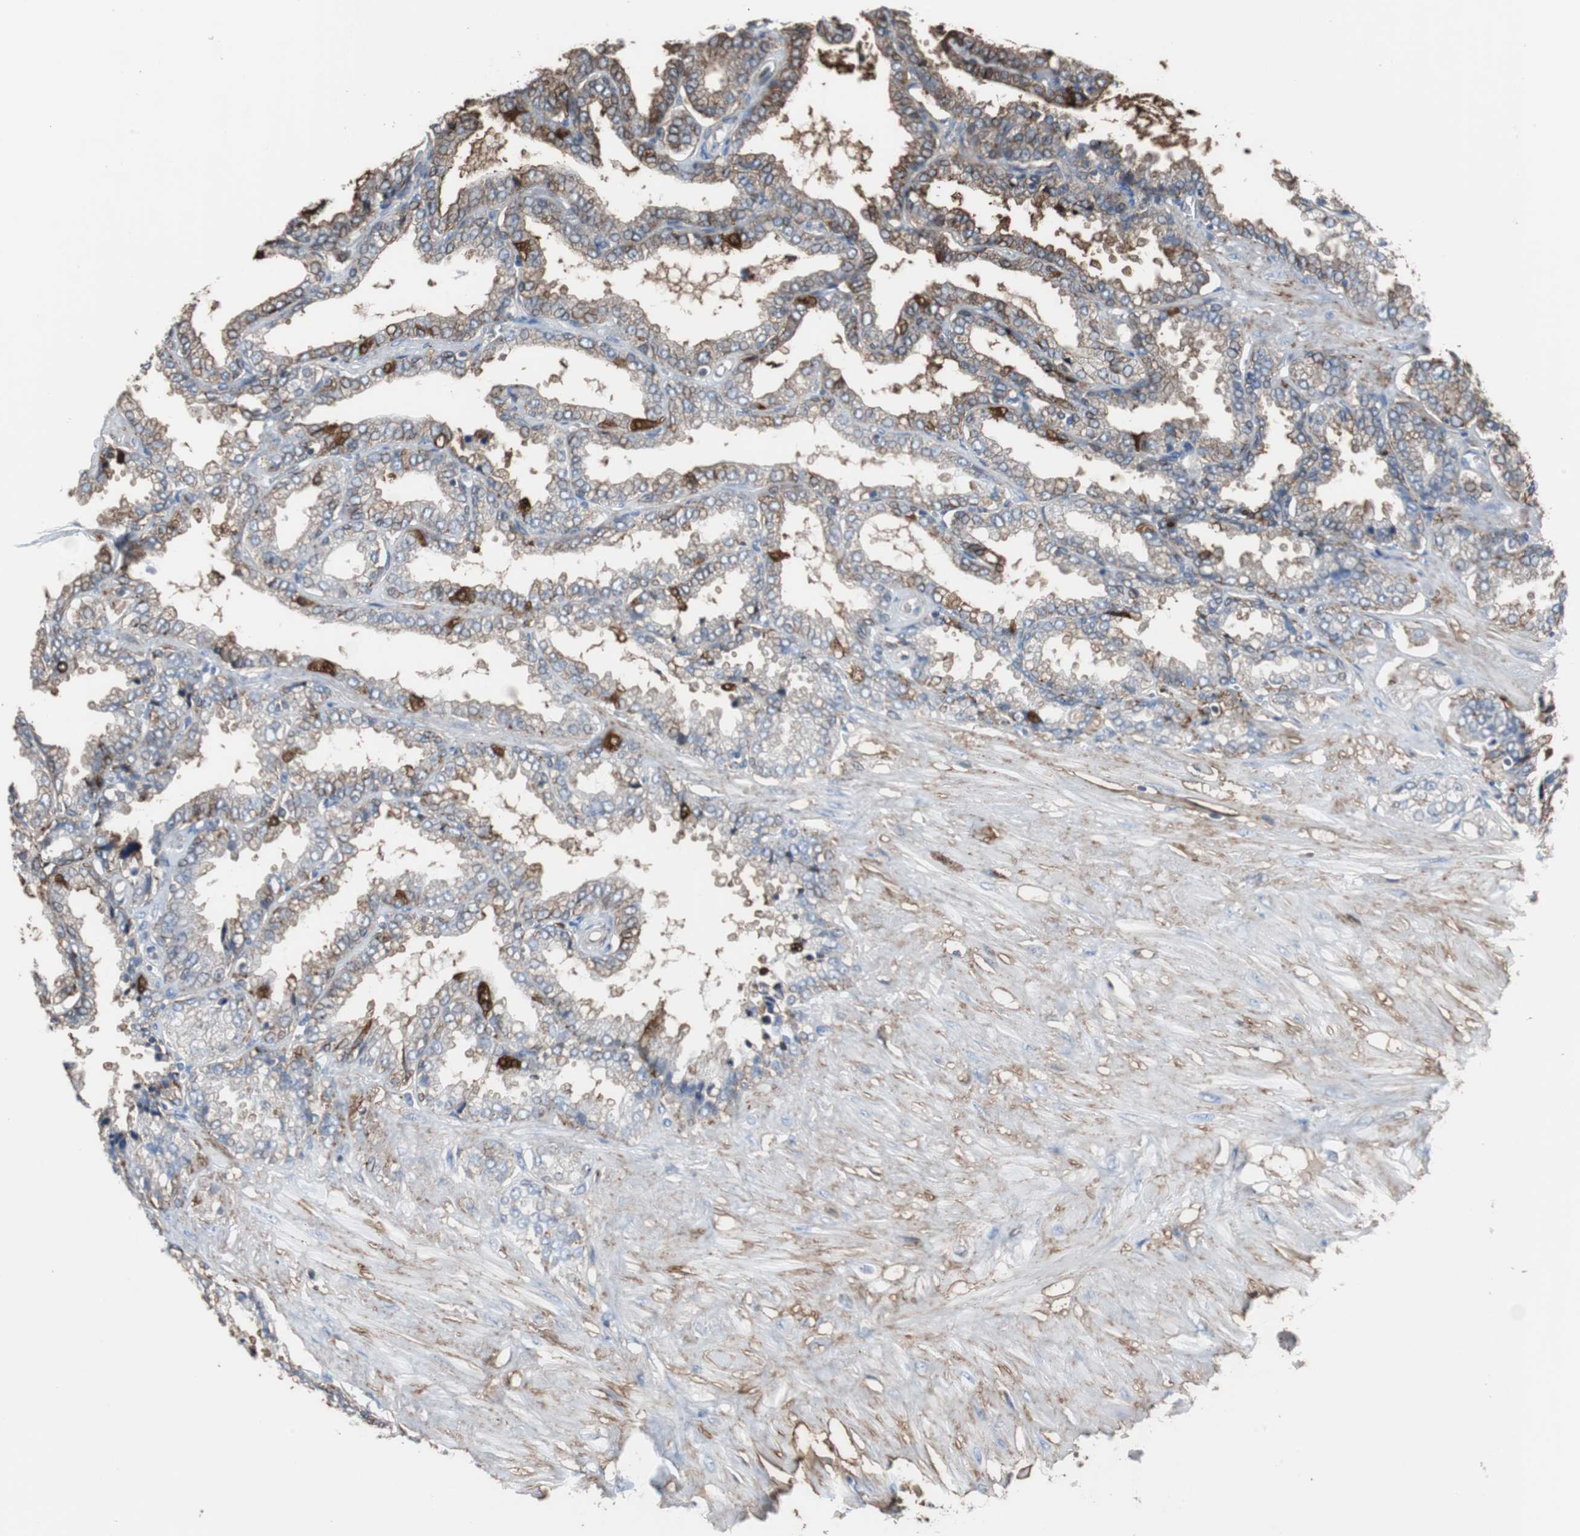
{"staining": {"intensity": "strong", "quantity": "<25%", "location": "cytoplasmic/membranous"}, "tissue": "seminal vesicle", "cell_type": "Glandular cells", "image_type": "normal", "snomed": [{"axis": "morphology", "description": "Normal tissue, NOS"}, {"axis": "topography", "description": "Seminal veicle"}], "caption": "DAB immunohistochemical staining of unremarkable seminal vesicle displays strong cytoplasmic/membranous protein staining in about <25% of glandular cells.", "gene": "ANXA4", "patient": {"sex": "male", "age": 46}}